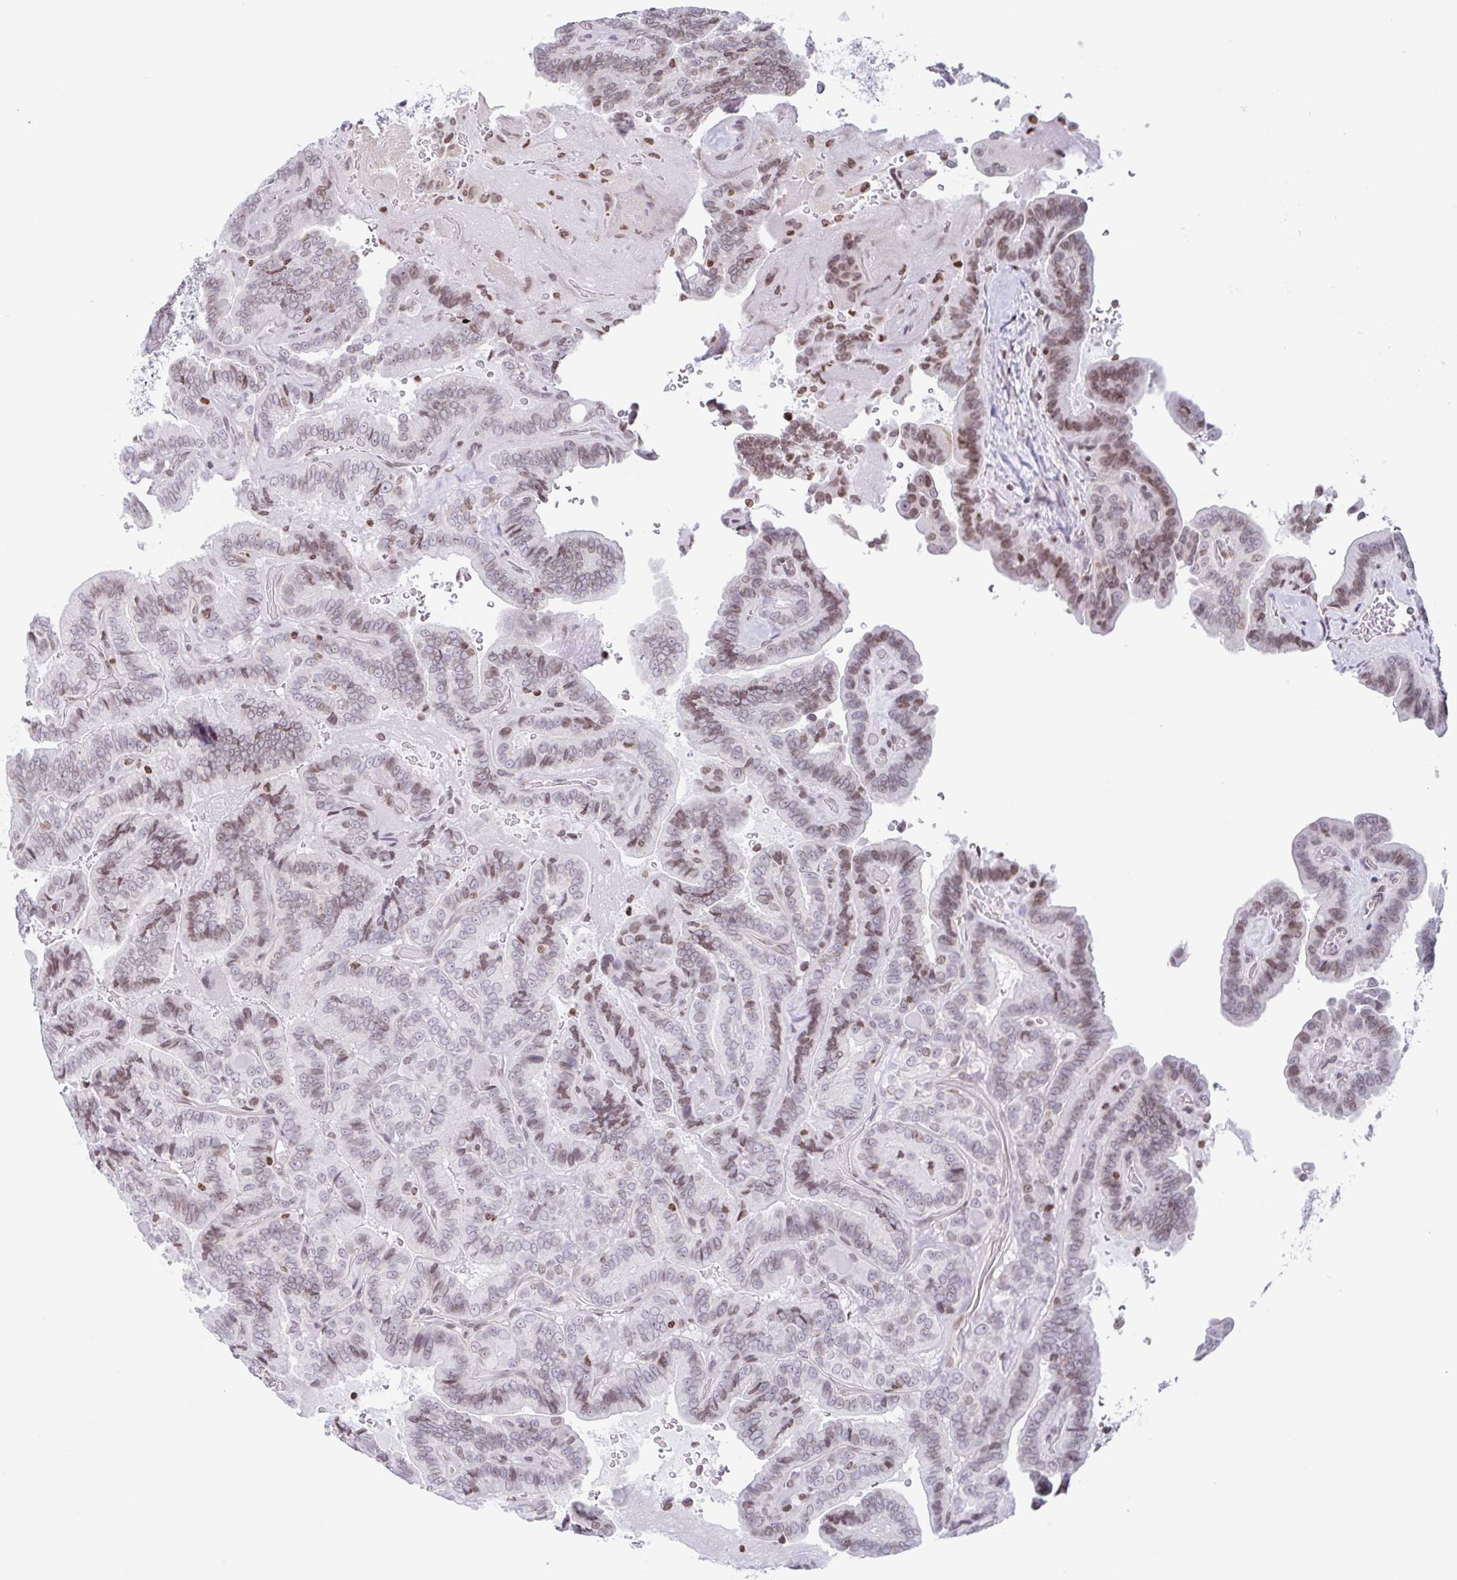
{"staining": {"intensity": "moderate", "quantity": "25%-75%", "location": "nuclear"}, "tissue": "thyroid cancer", "cell_type": "Tumor cells", "image_type": "cancer", "snomed": [{"axis": "morphology", "description": "Papillary adenocarcinoma, NOS"}, {"axis": "topography", "description": "Thyroid gland"}], "caption": "Human thyroid cancer (papillary adenocarcinoma) stained with a protein marker displays moderate staining in tumor cells.", "gene": "NOL6", "patient": {"sex": "male", "age": 61}}